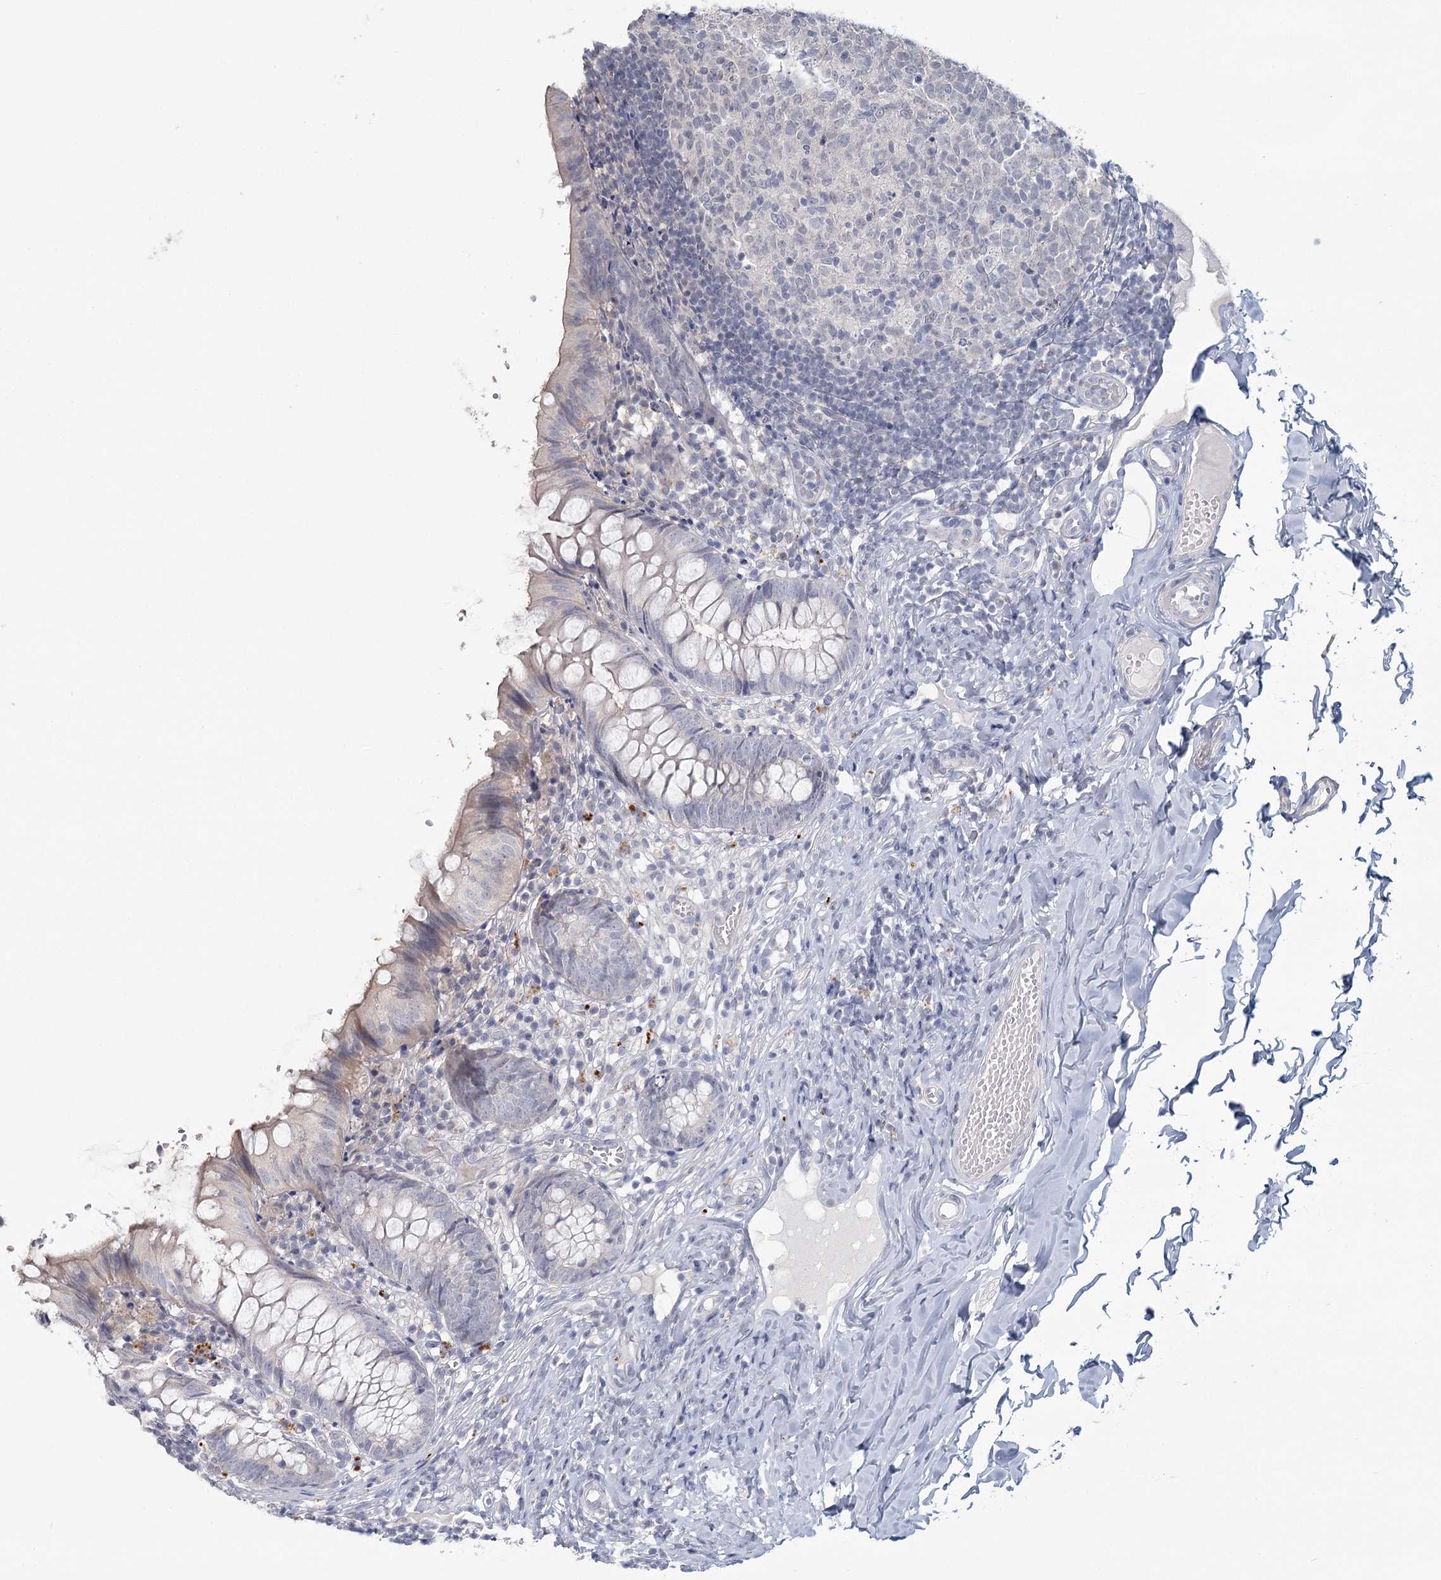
{"staining": {"intensity": "weak", "quantity": "<25%", "location": "cytoplasmic/membranous"}, "tissue": "appendix", "cell_type": "Glandular cells", "image_type": "normal", "snomed": [{"axis": "morphology", "description": "Normal tissue, NOS"}, {"axis": "topography", "description": "Appendix"}], "caption": "This micrograph is of normal appendix stained with immunohistochemistry (IHC) to label a protein in brown with the nuclei are counter-stained blue. There is no expression in glandular cells.", "gene": "USP11", "patient": {"sex": "male", "age": 8}}